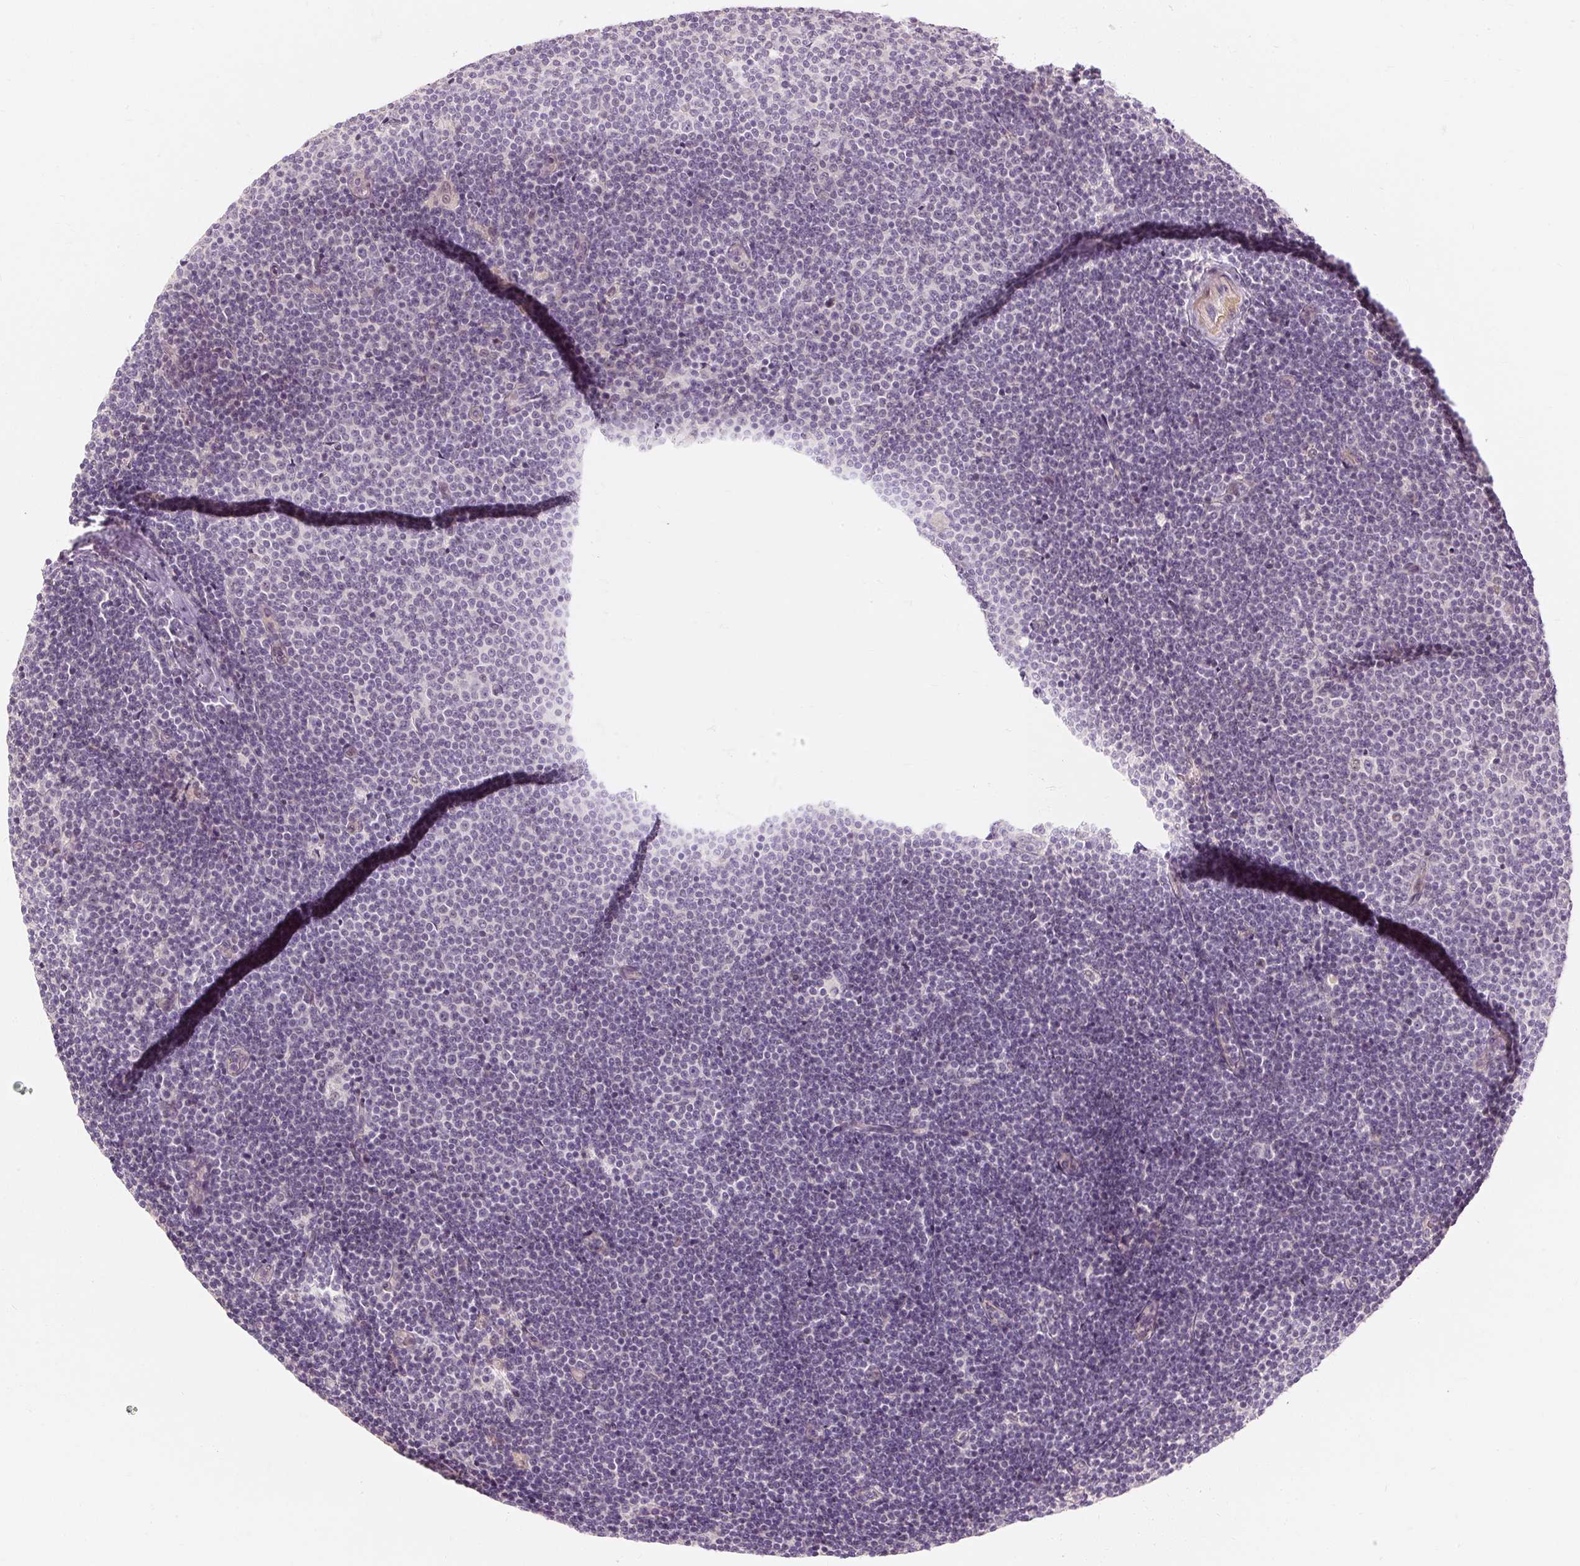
{"staining": {"intensity": "negative", "quantity": "none", "location": "none"}, "tissue": "lymphoma", "cell_type": "Tumor cells", "image_type": "cancer", "snomed": [{"axis": "morphology", "description": "Malignant lymphoma, non-Hodgkin's type, Low grade"}, {"axis": "topography", "description": "Lymph node"}], "caption": "High magnification brightfield microscopy of low-grade malignant lymphoma, non-Hodgkin's type stained with DAB (3,3'-diaminobenzidine) (brown) and counterstained with hematoxylin (blue): tumor cells show no significant expression.", "gene": "CAPN3", "patient": {"sex": "male", "age": 48}}